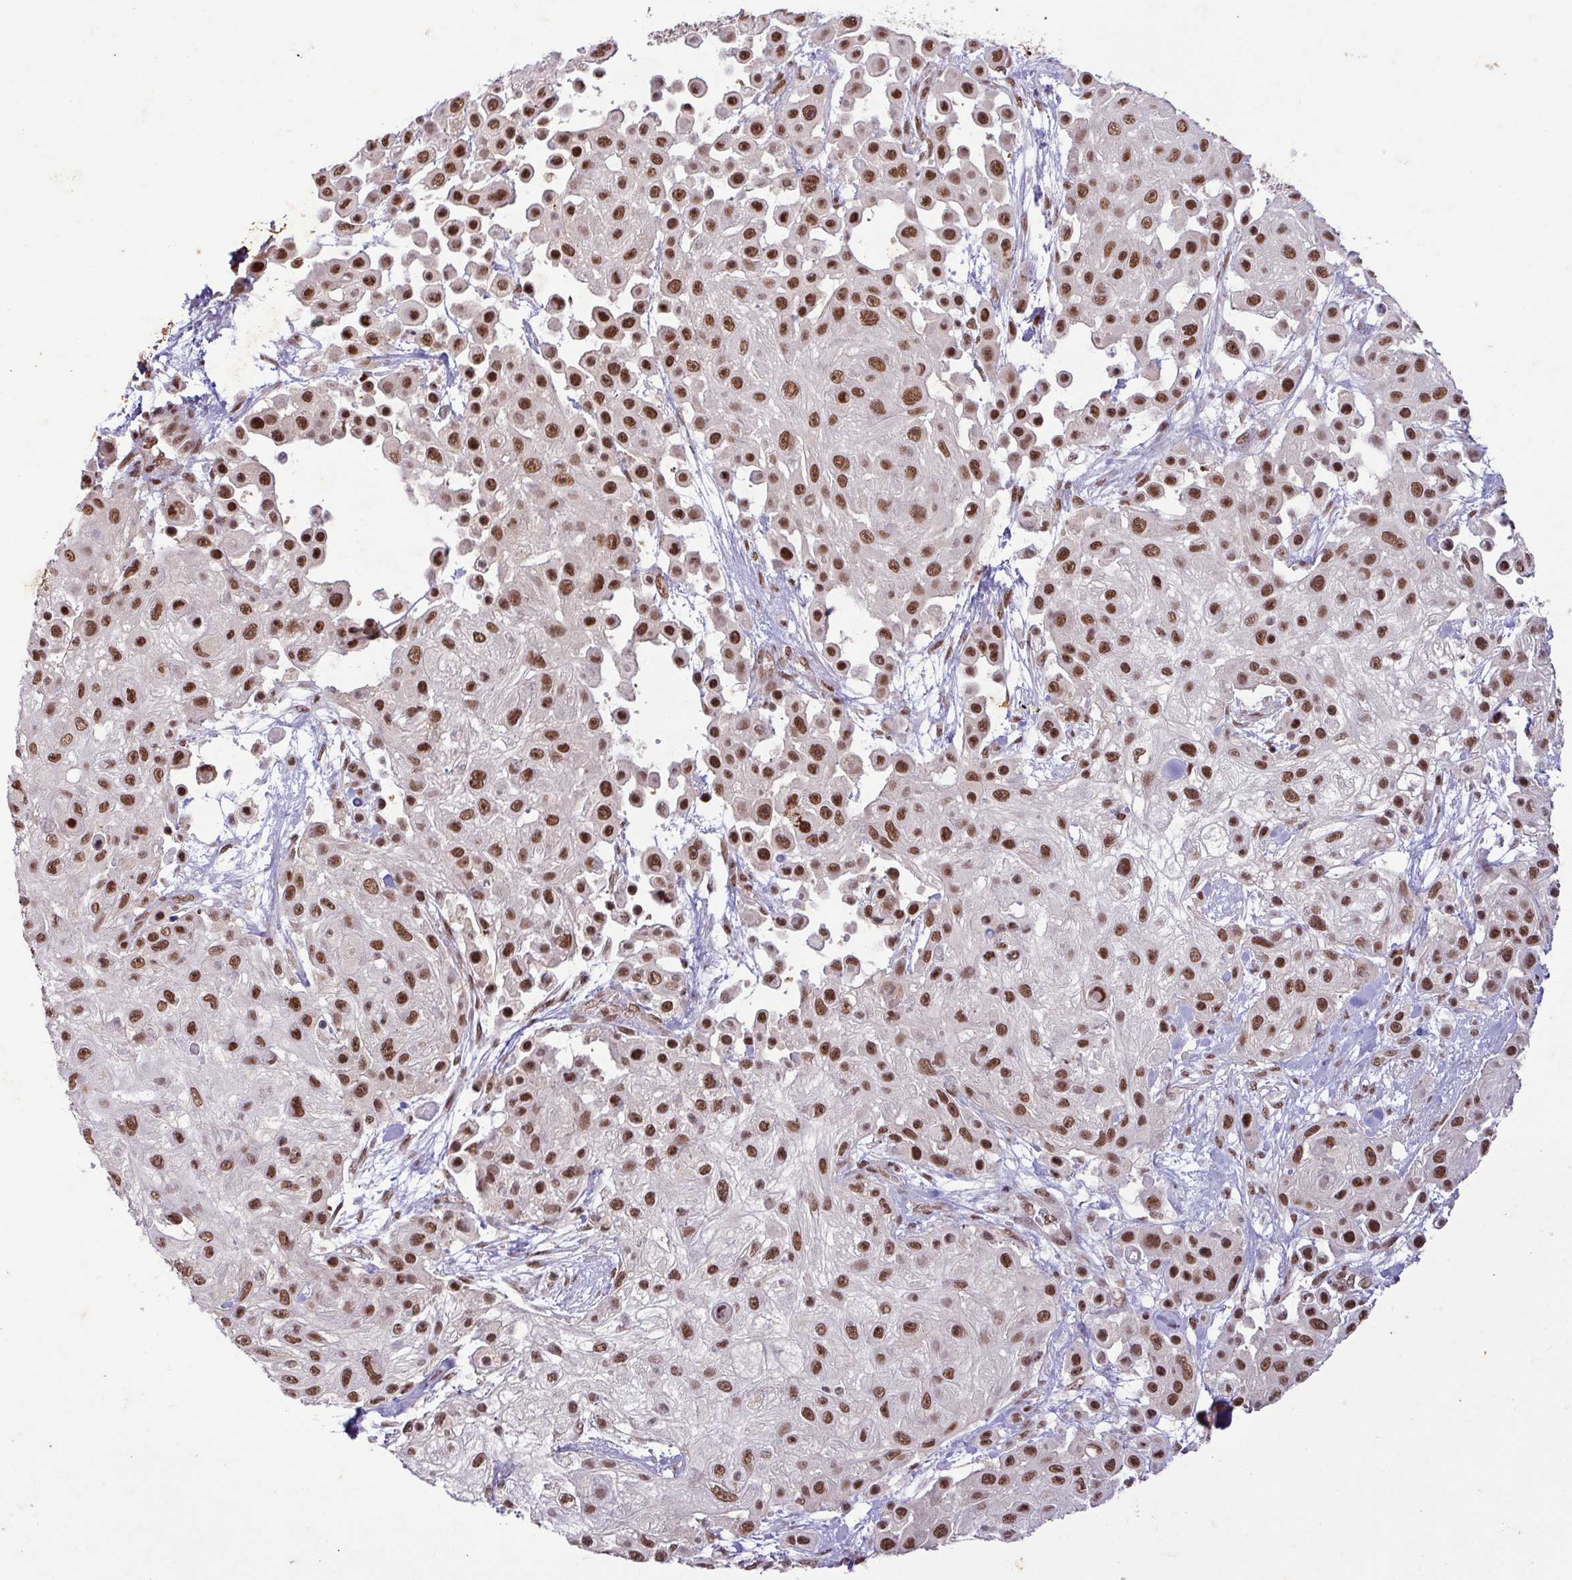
{"staining": {"intensity": "strong", "quantity": ">75%", "location": "nuclear"}, "tissue": "skin cancer", "cell_type": "Tumor cells", "image_type": "cancer", "snomed": [{"axis": "morphology", "description": "Squamous cell carcinoma, NOS"}, {"axis": "topography", "description": "Skin"}], "caption": "Immunohistochemical staining of human squamous cell carcinoma (skin) shows high levels of strong nuclear positivity in about >75% of tumor cells.", "gene": "SRSF2", "patient": {"sex": "male", "age": 67}}